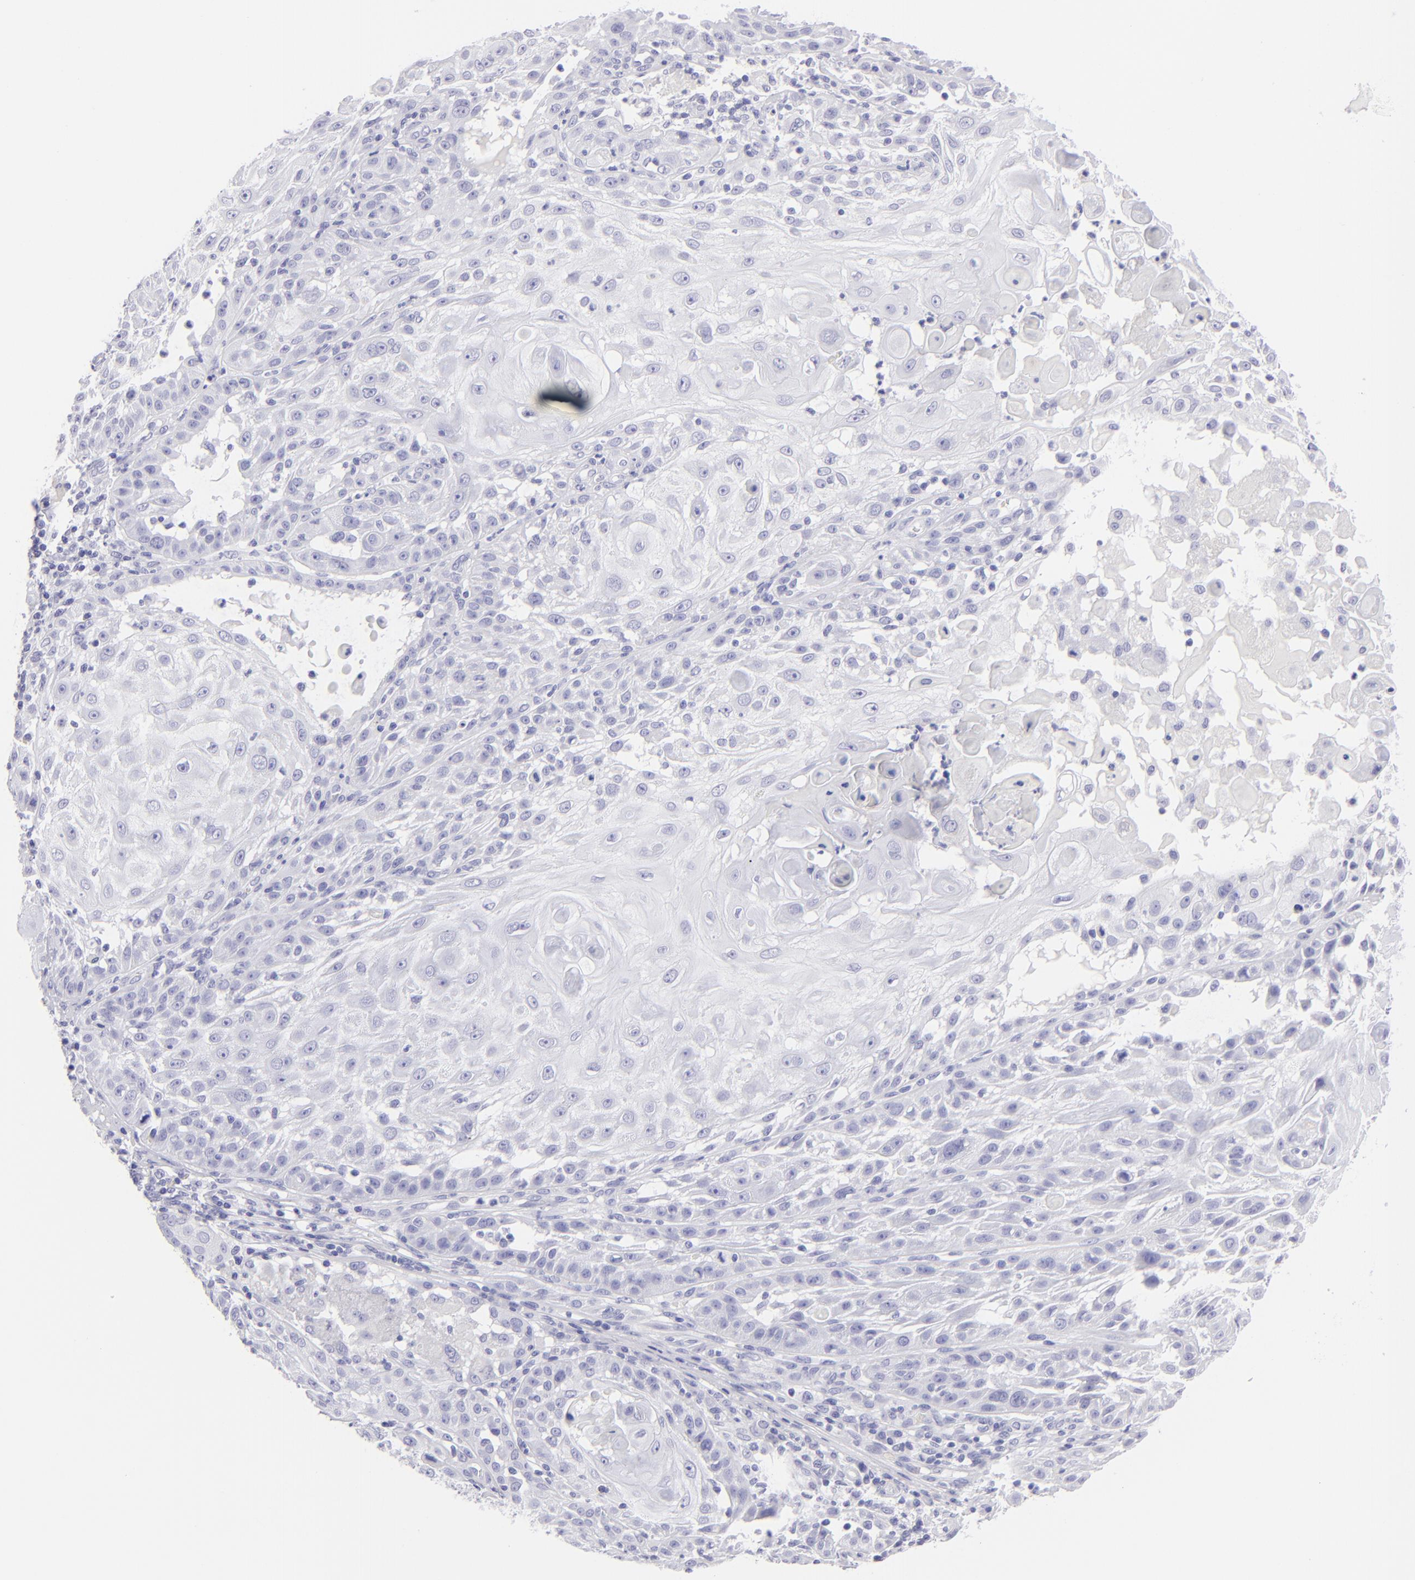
{"staining": {"intensity": "negative", "quantity": "none", "location": "none"}, "tissue": "skin cancer", "cell_type": "Tumor cells", "image_type": "cancer", "snomed": [{"axis": "morphology", "description": "Squamous cell carcinoma, NOS"}, {"axis": "topography", "description": "Skin"}], "caption": "Squamous cell carcinoma (skin) was stained to show a protein in brown. There is no significant staining in tumor cells.", "gene": "SLC1A2", "patient": {"sex": "female", "age": 89}}